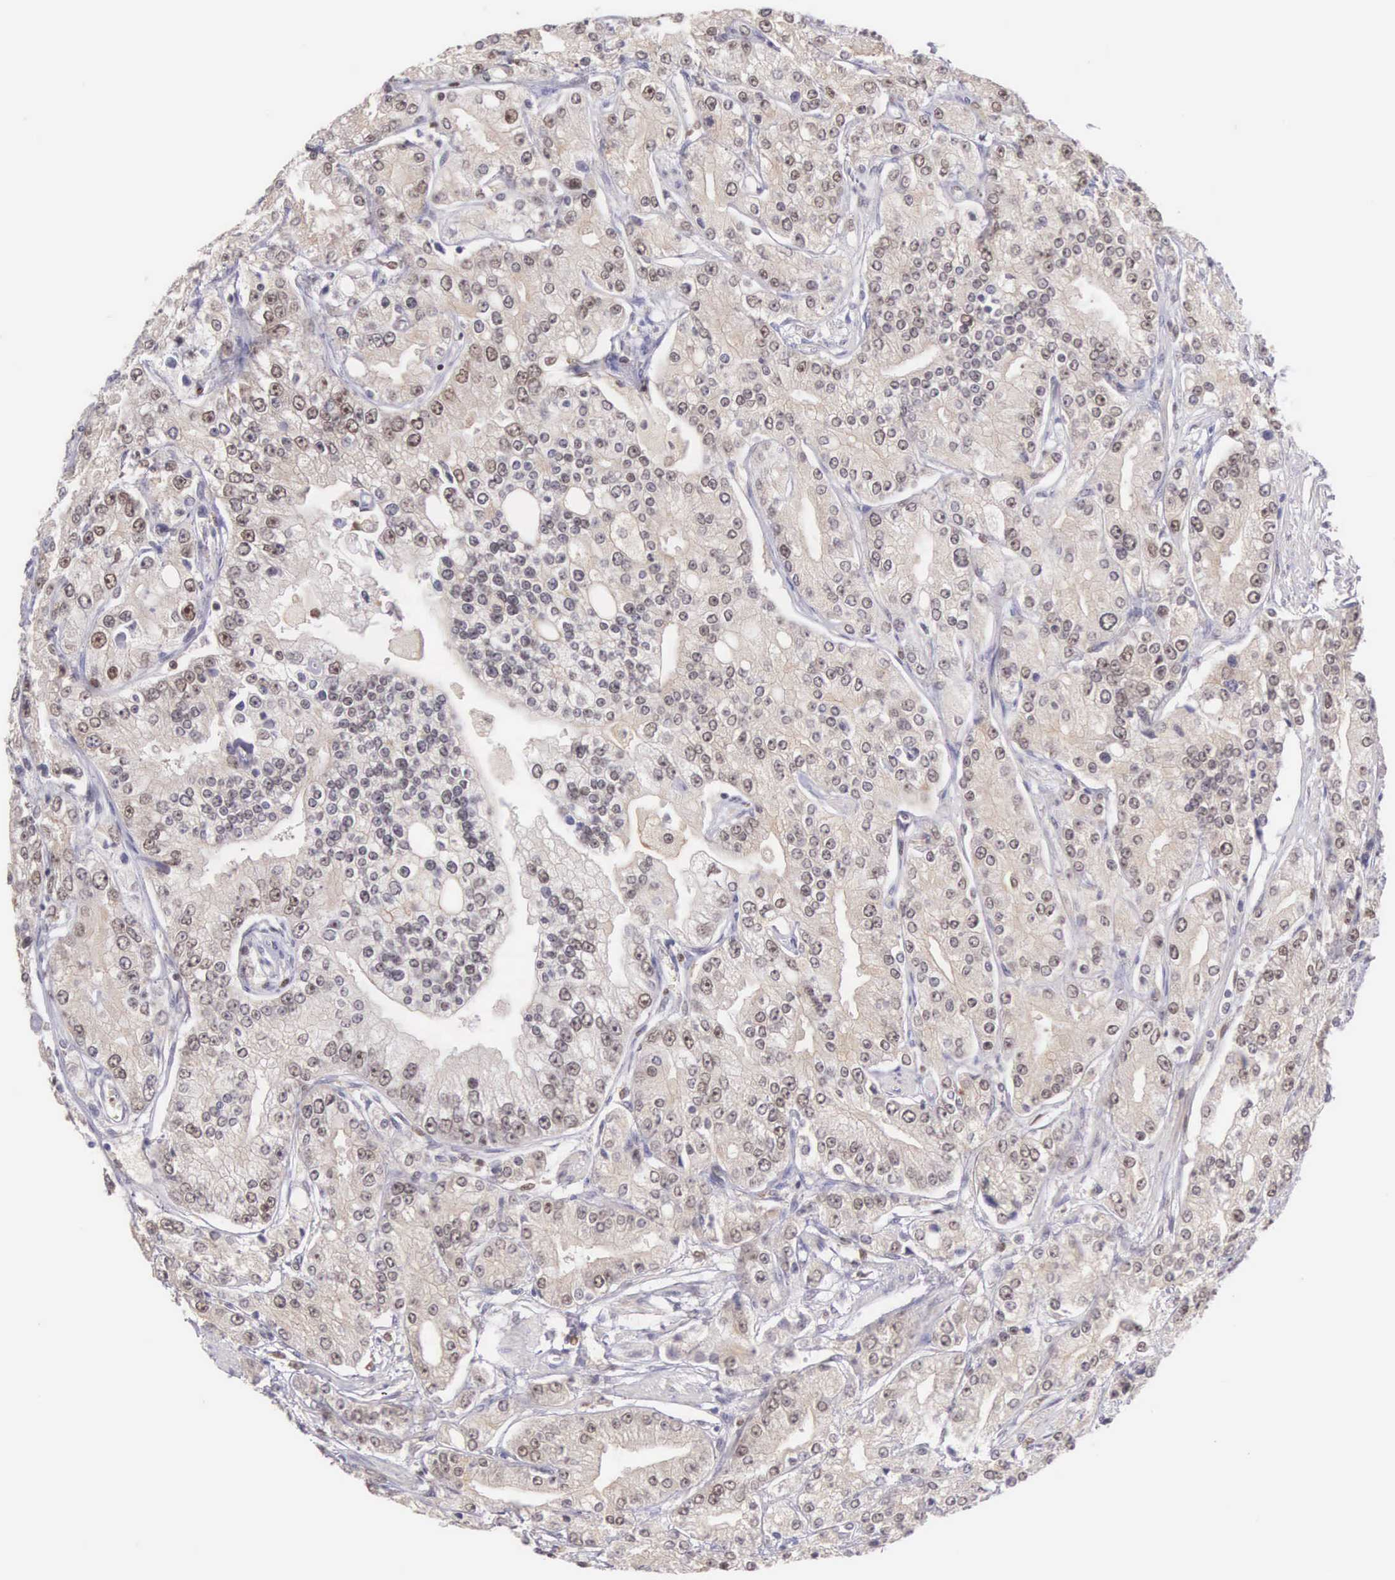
{"staining": {"intensity": "weak", "quantity": "25%-75%", "location": "cytoplasmic/membranous,nuclear"}, "tissue": "prostate cancer", "cell_type": "Tumor cells", "image_type": "cancer", "snomed": [{"axis": "morphology", "description": "Adenocarcinoma, Medium grade"}, {"axis": "topography", "description": "Prostate"}], "caption": "Brown immunohistochemical staining in human prostate medium-grade adenocarcinoma exhibits weak cytoplasmic/membranous and nuclear expression in about 25%-75% of tumor cells.", "gene": "GRK3", "patient": {"sex": "male", "age": 72}}